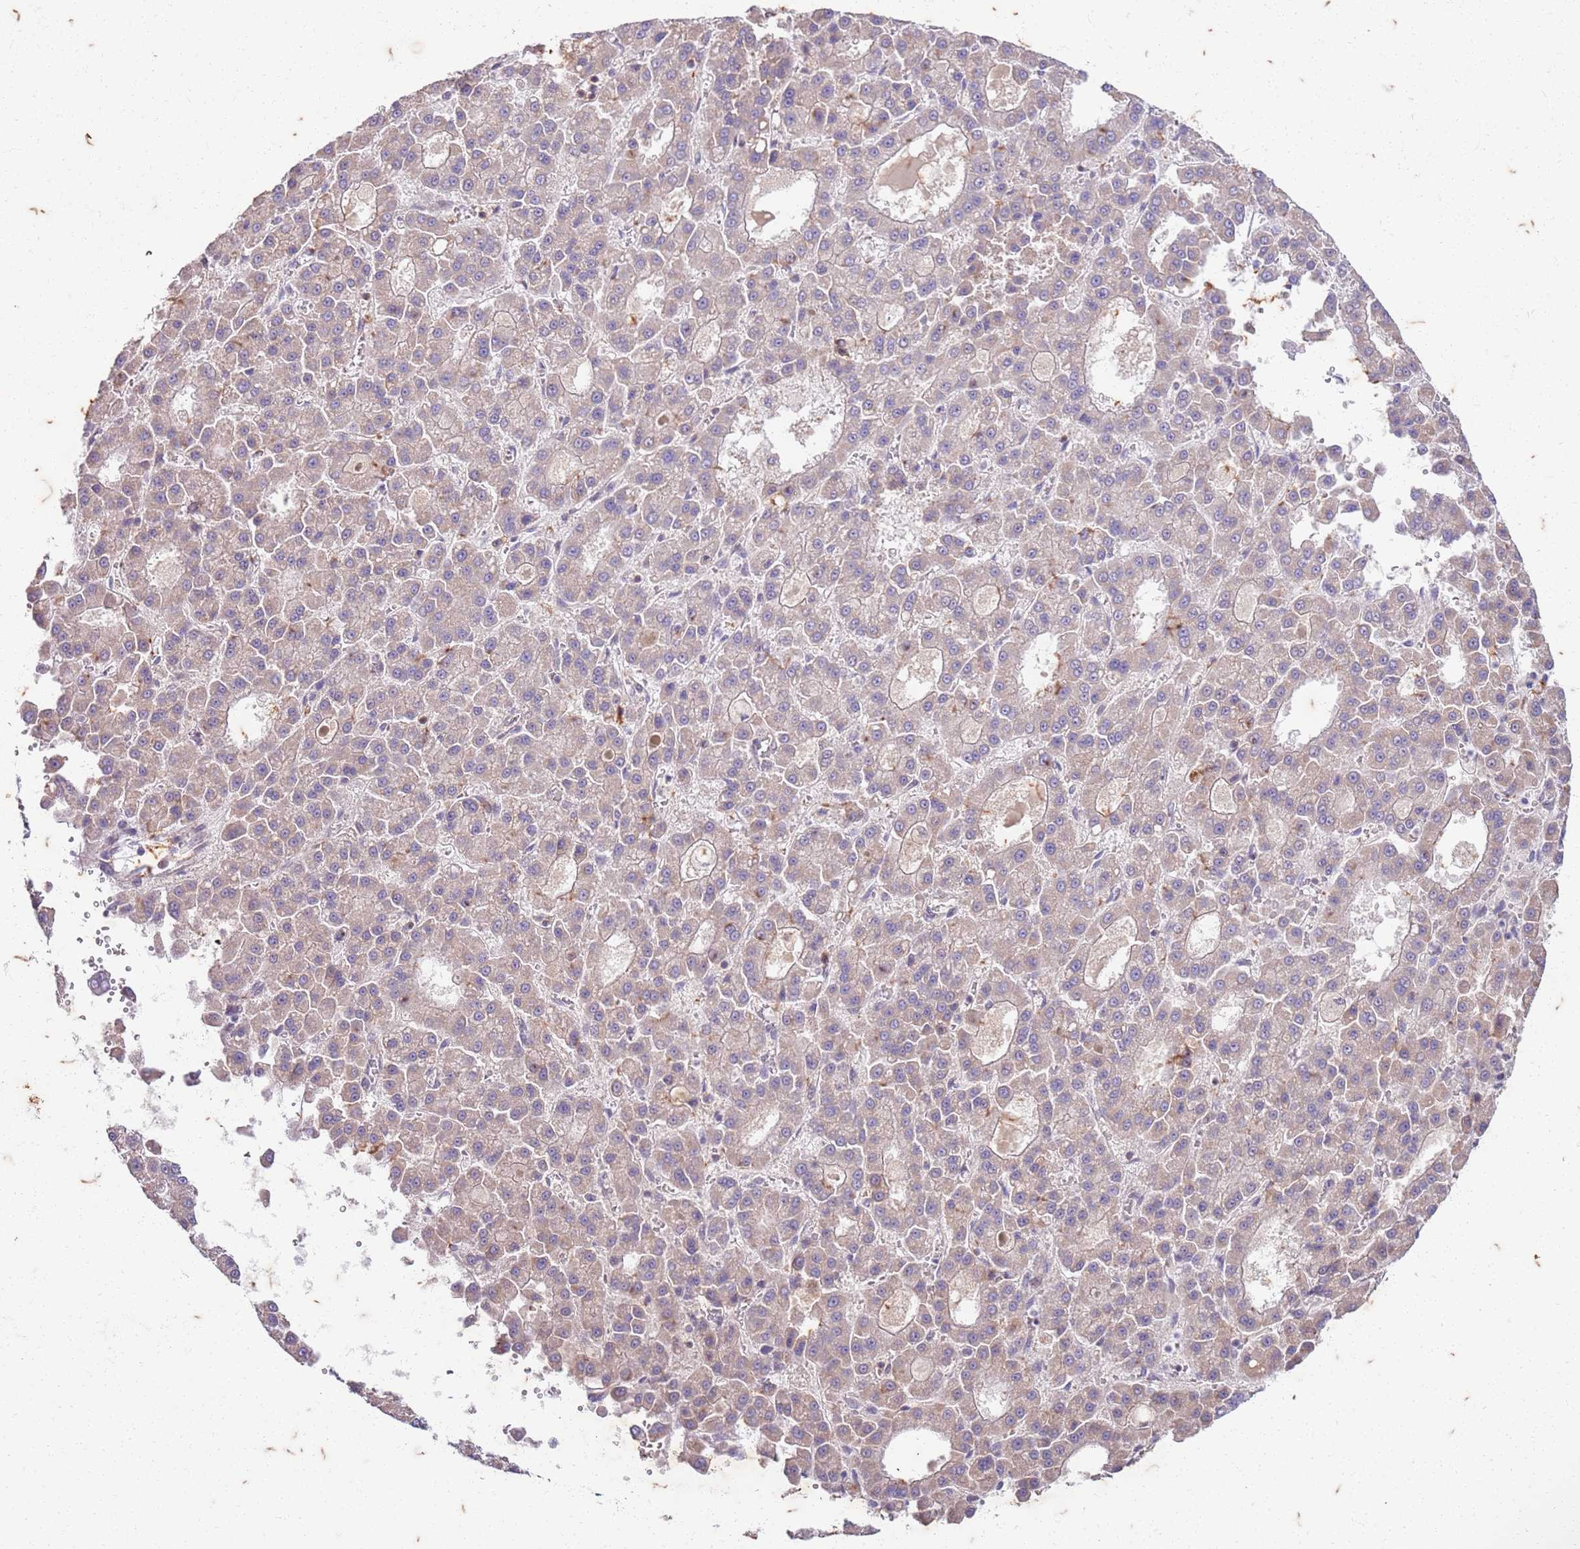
{"staining": {"intensity": "negative", "quantity": "none", "location": "none"}, "tissue": "liver cancer", "cell_type": "Tumor cells", "image_type": "cancer", "snomed": [{"axis": "morphology", "description": "Carcinoma, Hepatocellular, NOS"}, {"axis": "topography", "description": "Liver"}], "caption": "A histopathology image of liver cancer stained for a protein demonstrates no brown staining in tumor cells. (DAB immunohistochemistry (IHC), high magnification).", "gene": "RAPGEF3", "patient": {"sex": "male", "age": 70}}